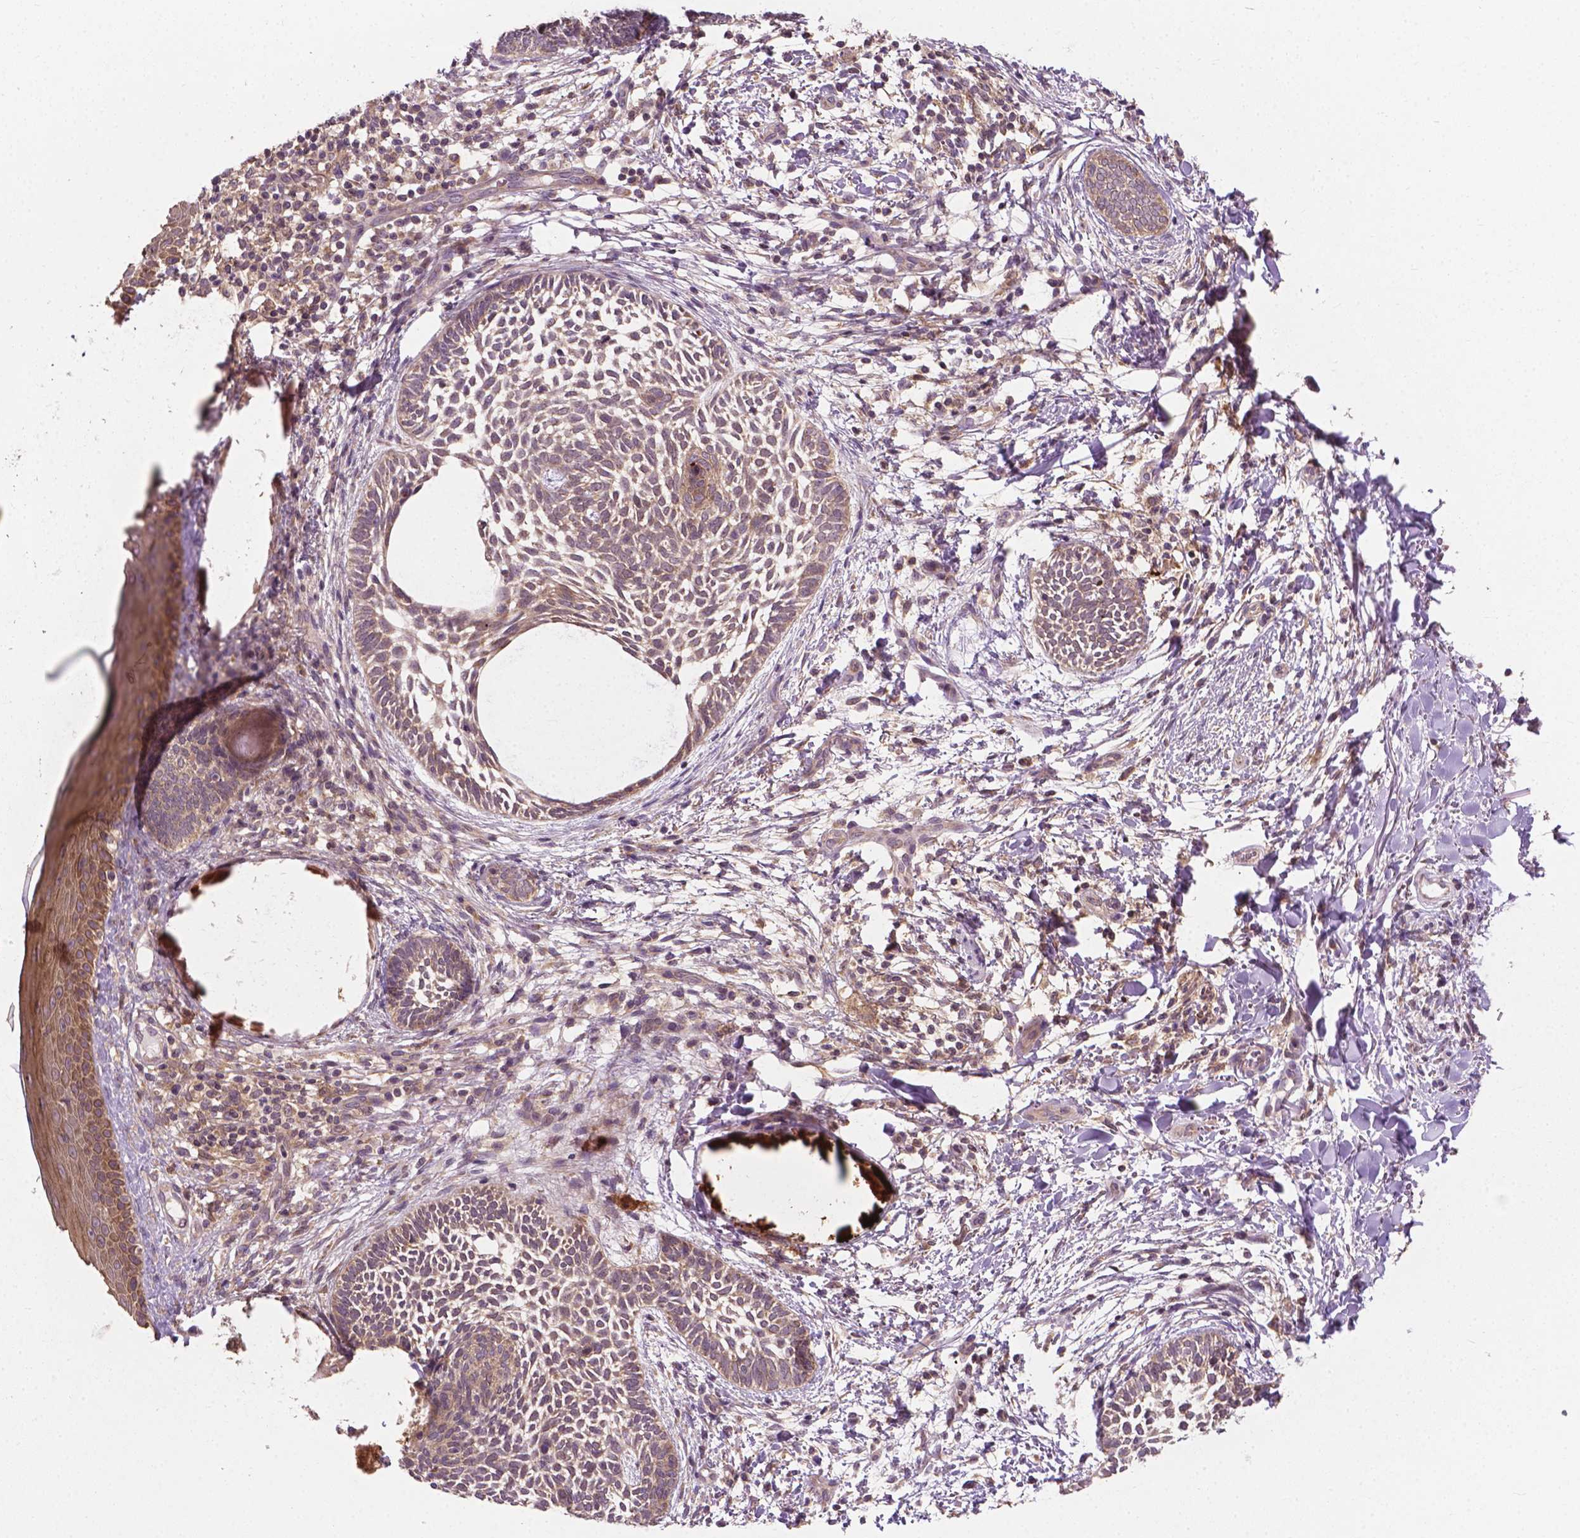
{"staining": {"intensity": "weak", "quantity": "25%-75%", "location": "cytoplasmic/membranous"}, "tissue": "skin cancer", "cell_type": "Tumor cells", "image_type": "cancer", "snomed": [{"axis": "morphology", "description": "Normal tissue, NOS"}, {"axis": "morphology", "description": "Basal cell carcinoma"}, {"axis": "topography", "description": "Skin"}], "caption": "A brown stain labels weak cytoplasmic/membranous positivity of a protein in human skin cancer tumor cells.", "gene": "MZT1", "patient": {"sex": "male", "age": 46}}